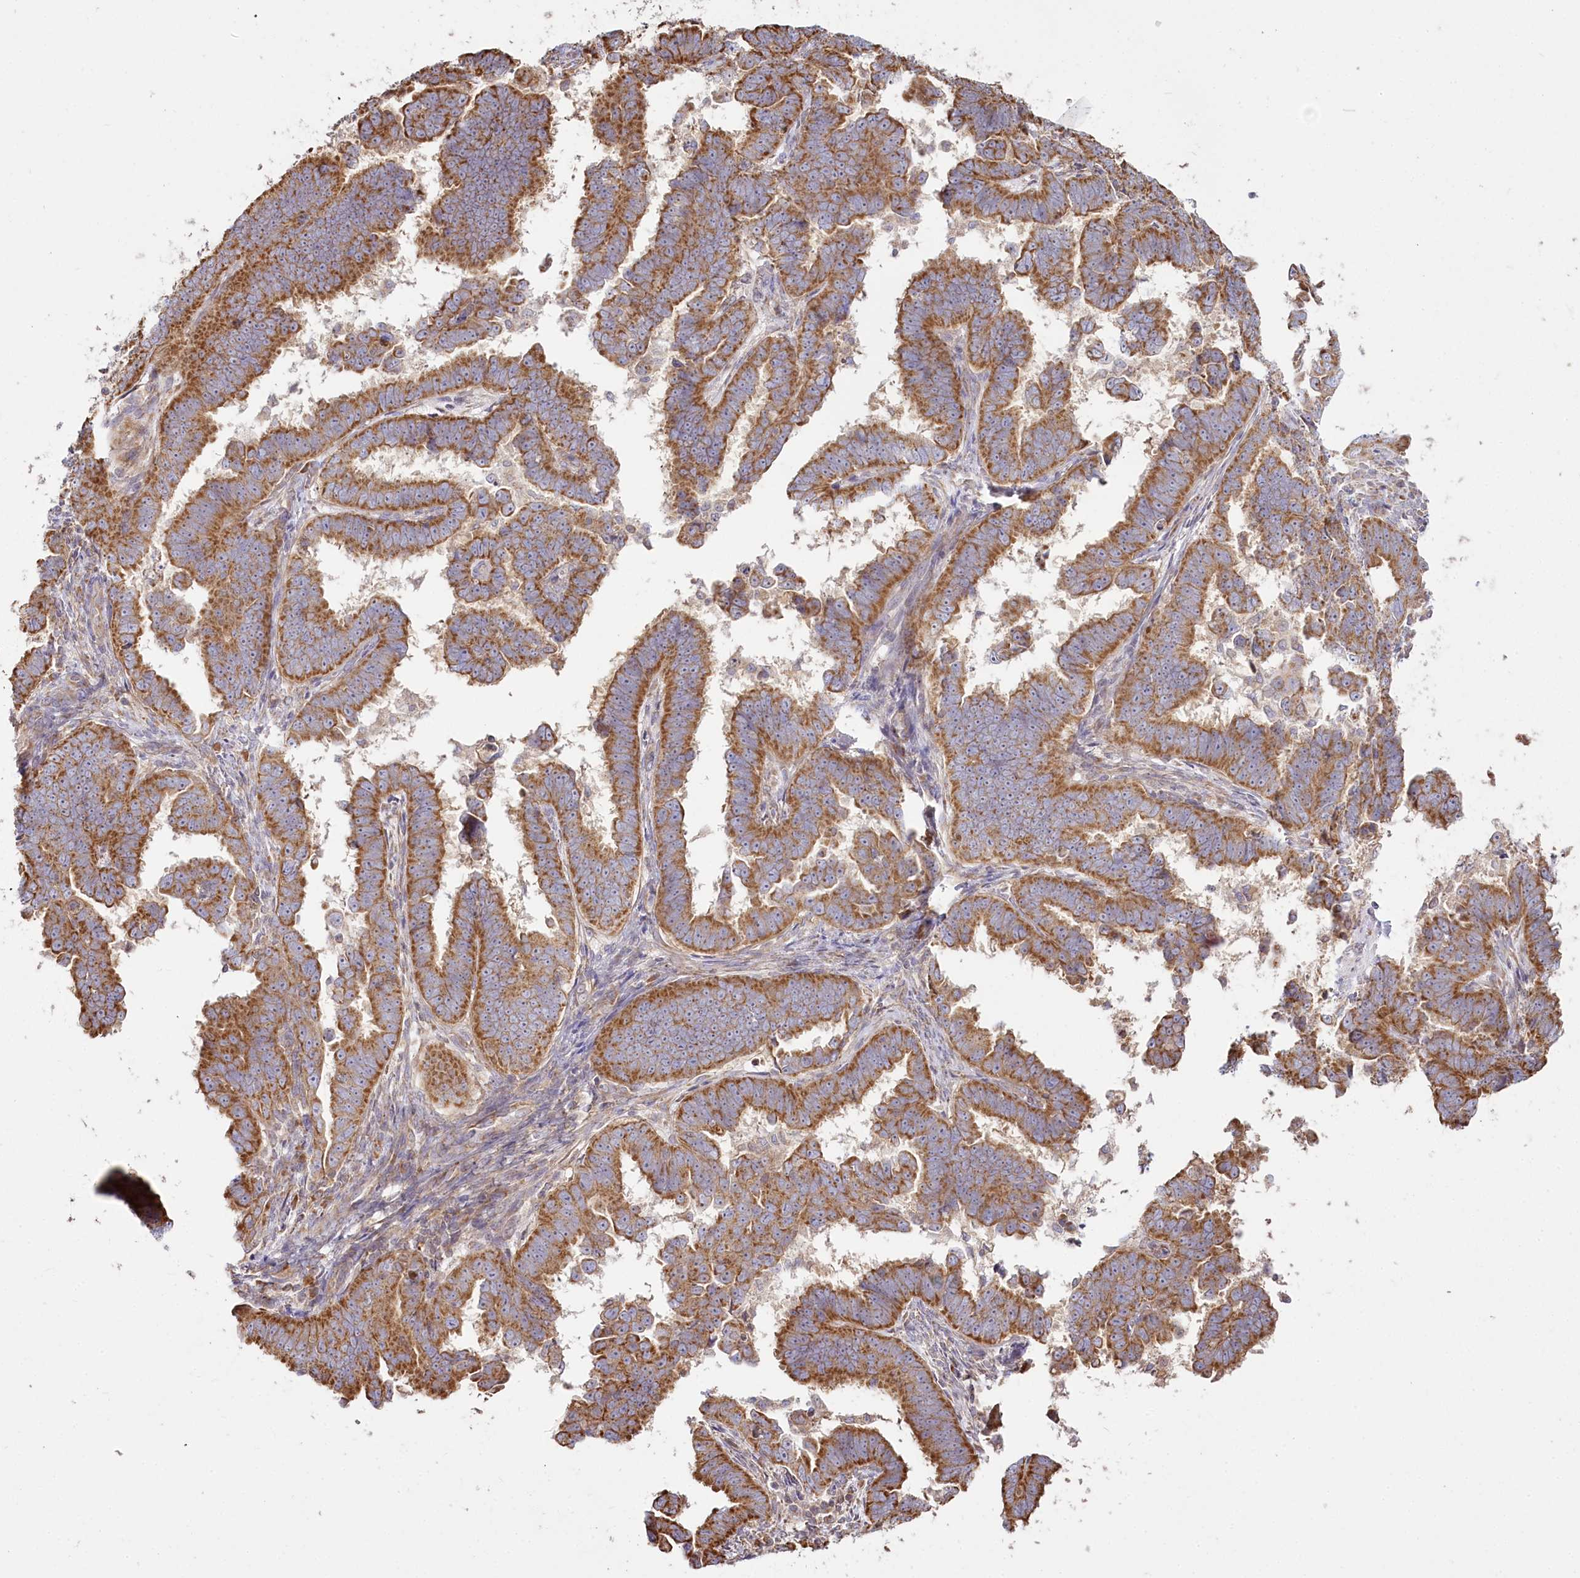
{"staining": {"intensity": "moderate", "quantity": ">75%", "location": "cytoplasmic/membranous"}, "tissue": "endometrial cancer", "cell_type": "Tumor cells", "image_type": "cancer", "snomed": [{"axis": "morphology", "description": "Adenocarcinoma, NOS"}, {"axis": "topography", "description": "Endometrium"}], "caption": "DAB immunohistochemical staining of human endometrial cancer (adenocarcinoma) demonstrates moderate cytoplasmic/membranous protein staining in about >75% of tumor cells.", "gene": "ACOX2", "patient": {"sex": "female", "age": 75}}